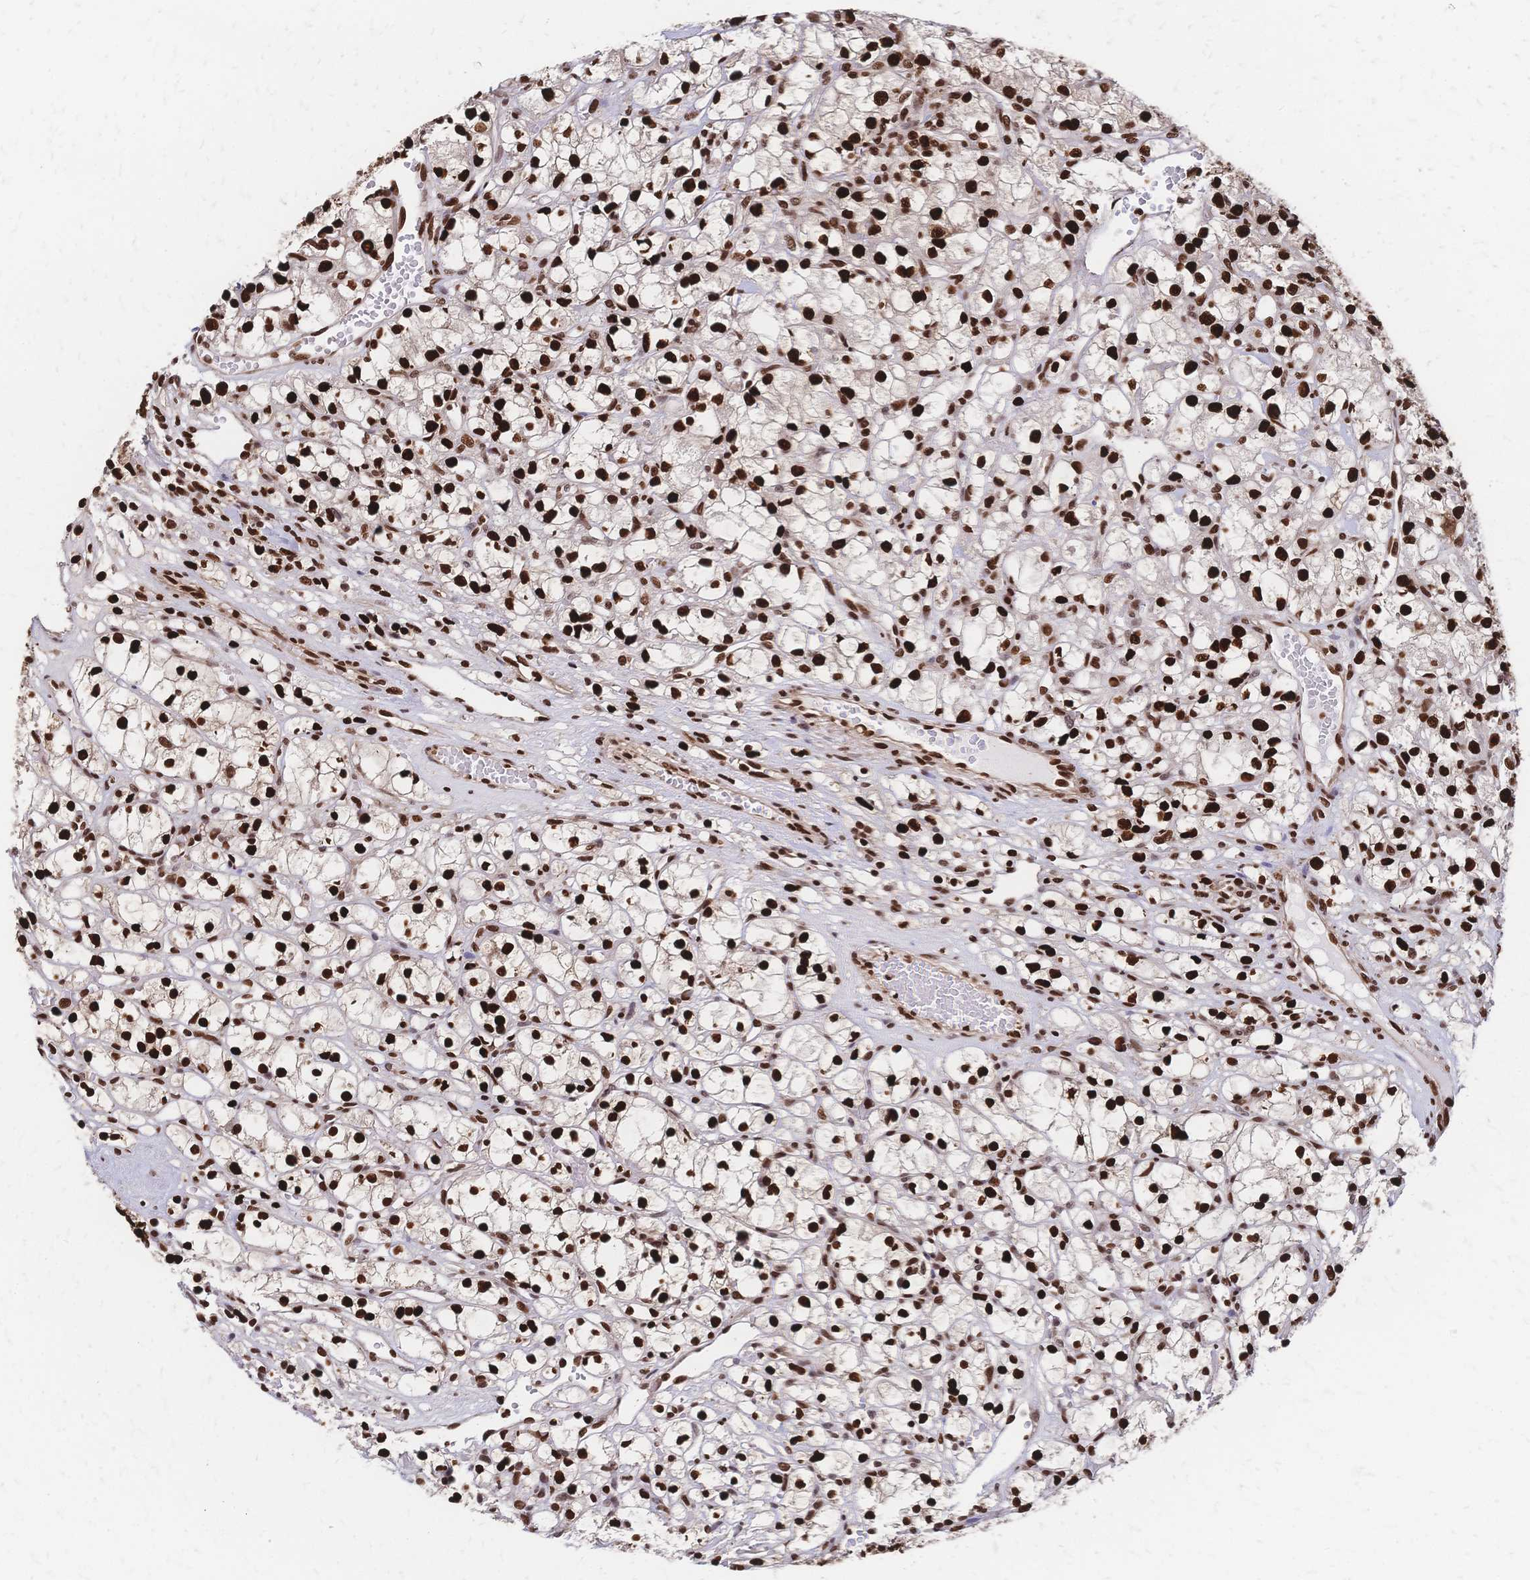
{"staining": {"intensity": "strong", "quantity": "25%-75%", "location": "nuclear"}, "tissue": "renal cancer", "cell_type": "Tumor cells", "image_type": "cancer", "snomed": [{"axis": "morphology", "description": "Adenocarcinoma, NOS"}, {"axis": "topography", "description": "Kidney"}], "caption": "Protein staining exhibits strong nuclear staining in about 25%-75% of tumor cells in renal cancer. The staining was performed using DAB (3,3'-diaminobenzidine), with brown indicating positive protein expression. Nuclei are stained blue with hematoxylin.", "gene": "HDGF", "patient": {"sex": "female", "age": 59}}